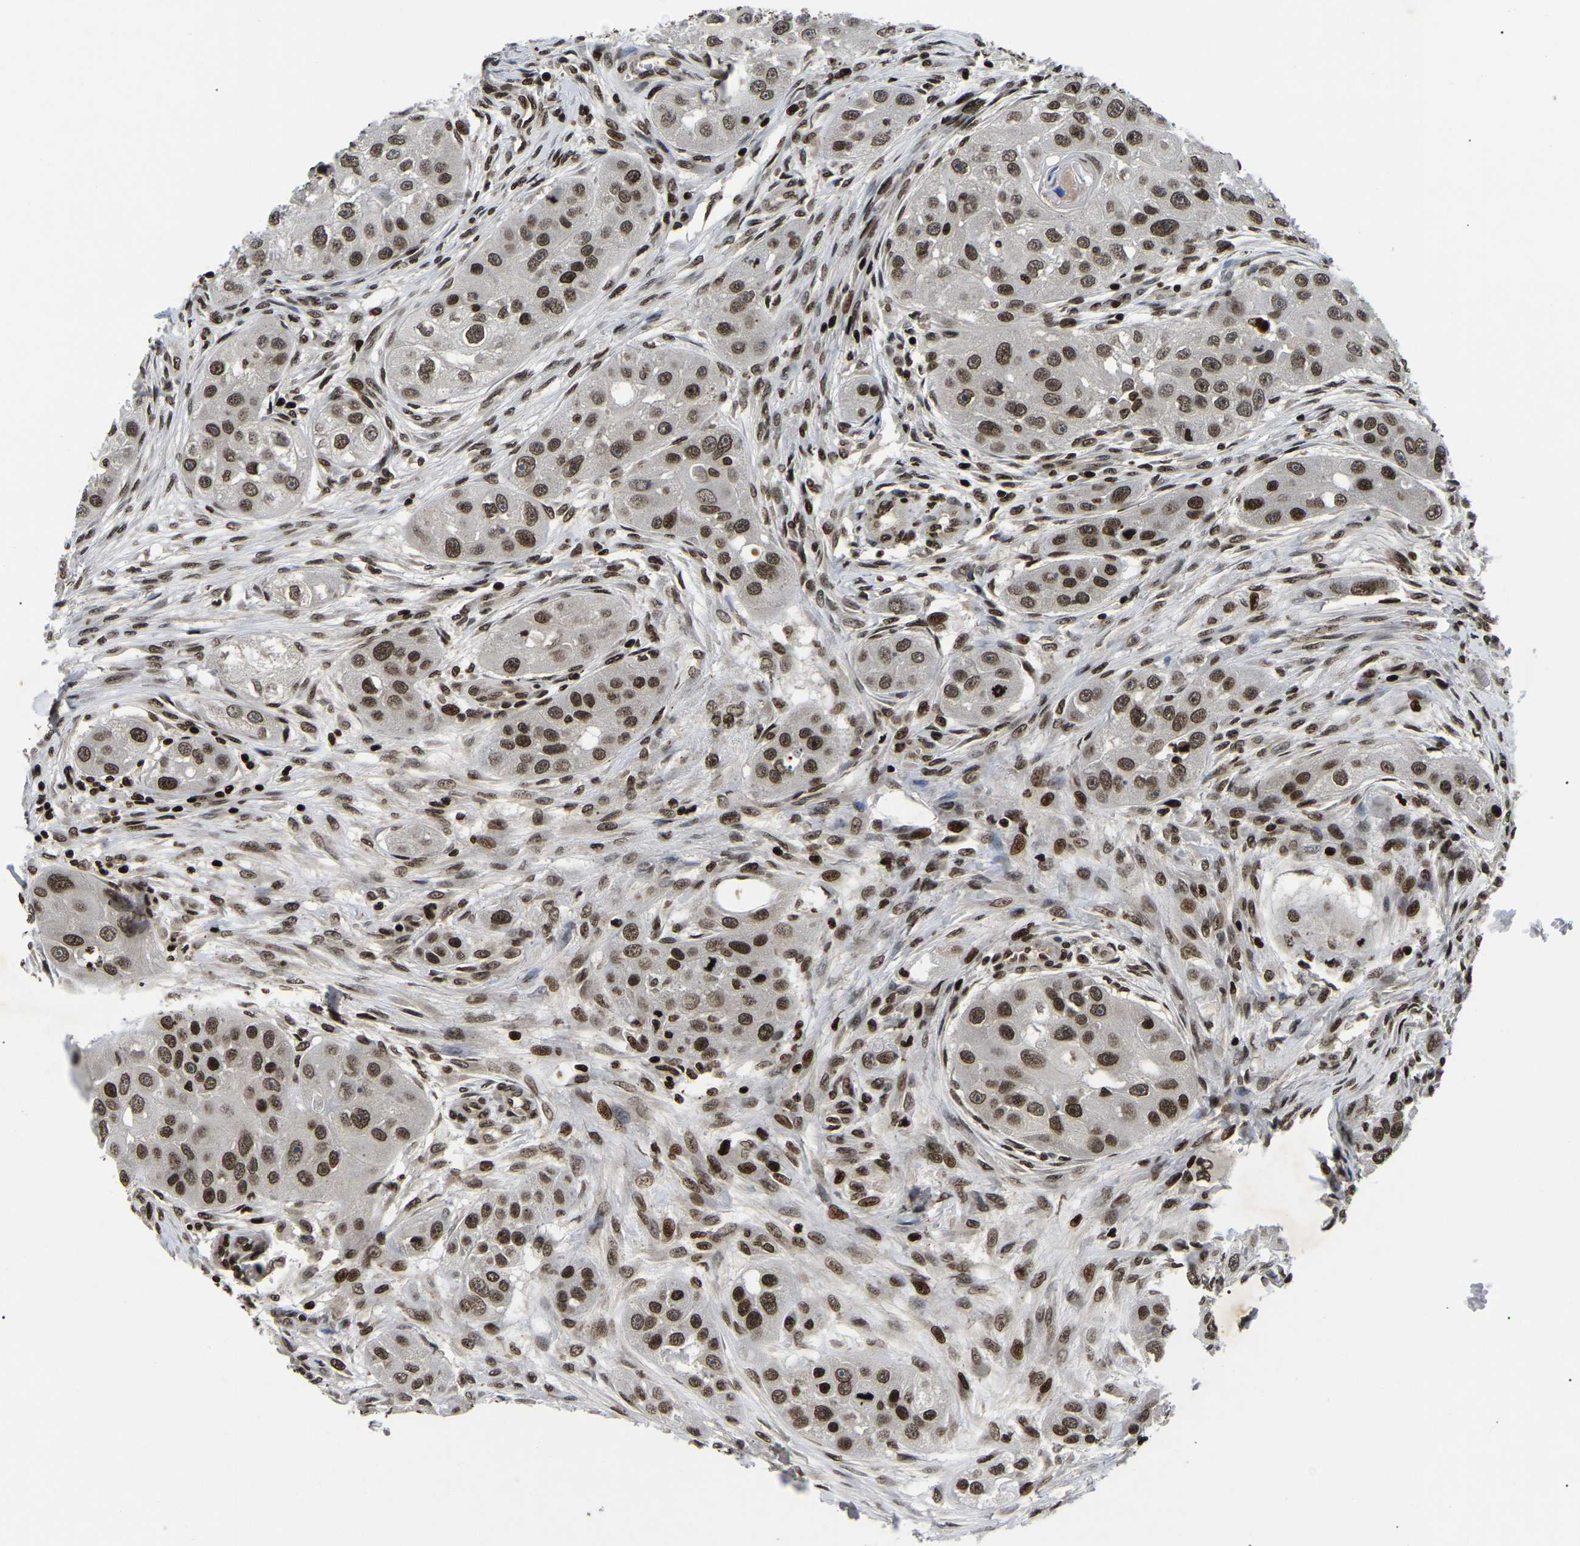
{"staining": {"intensity": "moderate", "quantity": ">75%", "location": "nuclear"}, "tissue": "head and neck cancer", "cell_type": "Tumor cells", "image_type": "cancer", "snomed": [{"axis": "morphology", "description": "Normal tissue, NOS"}, {"axis": "morphology", "description": "Squamous cell carcinoma, NOS"}, {"axis": "topography", "description": "Skeletal muscle"}, {"axis": "topography", "description": "Head-Neck"}], "caption": "DAB immunohistochemical staining of human head and neck cancer (squamous cell carcinoma) displays moderate nuclear protein positivity in about >75% of tumor cells.", "gene": "LRRC61", "patient": {"sex": "male", "age": 51}}